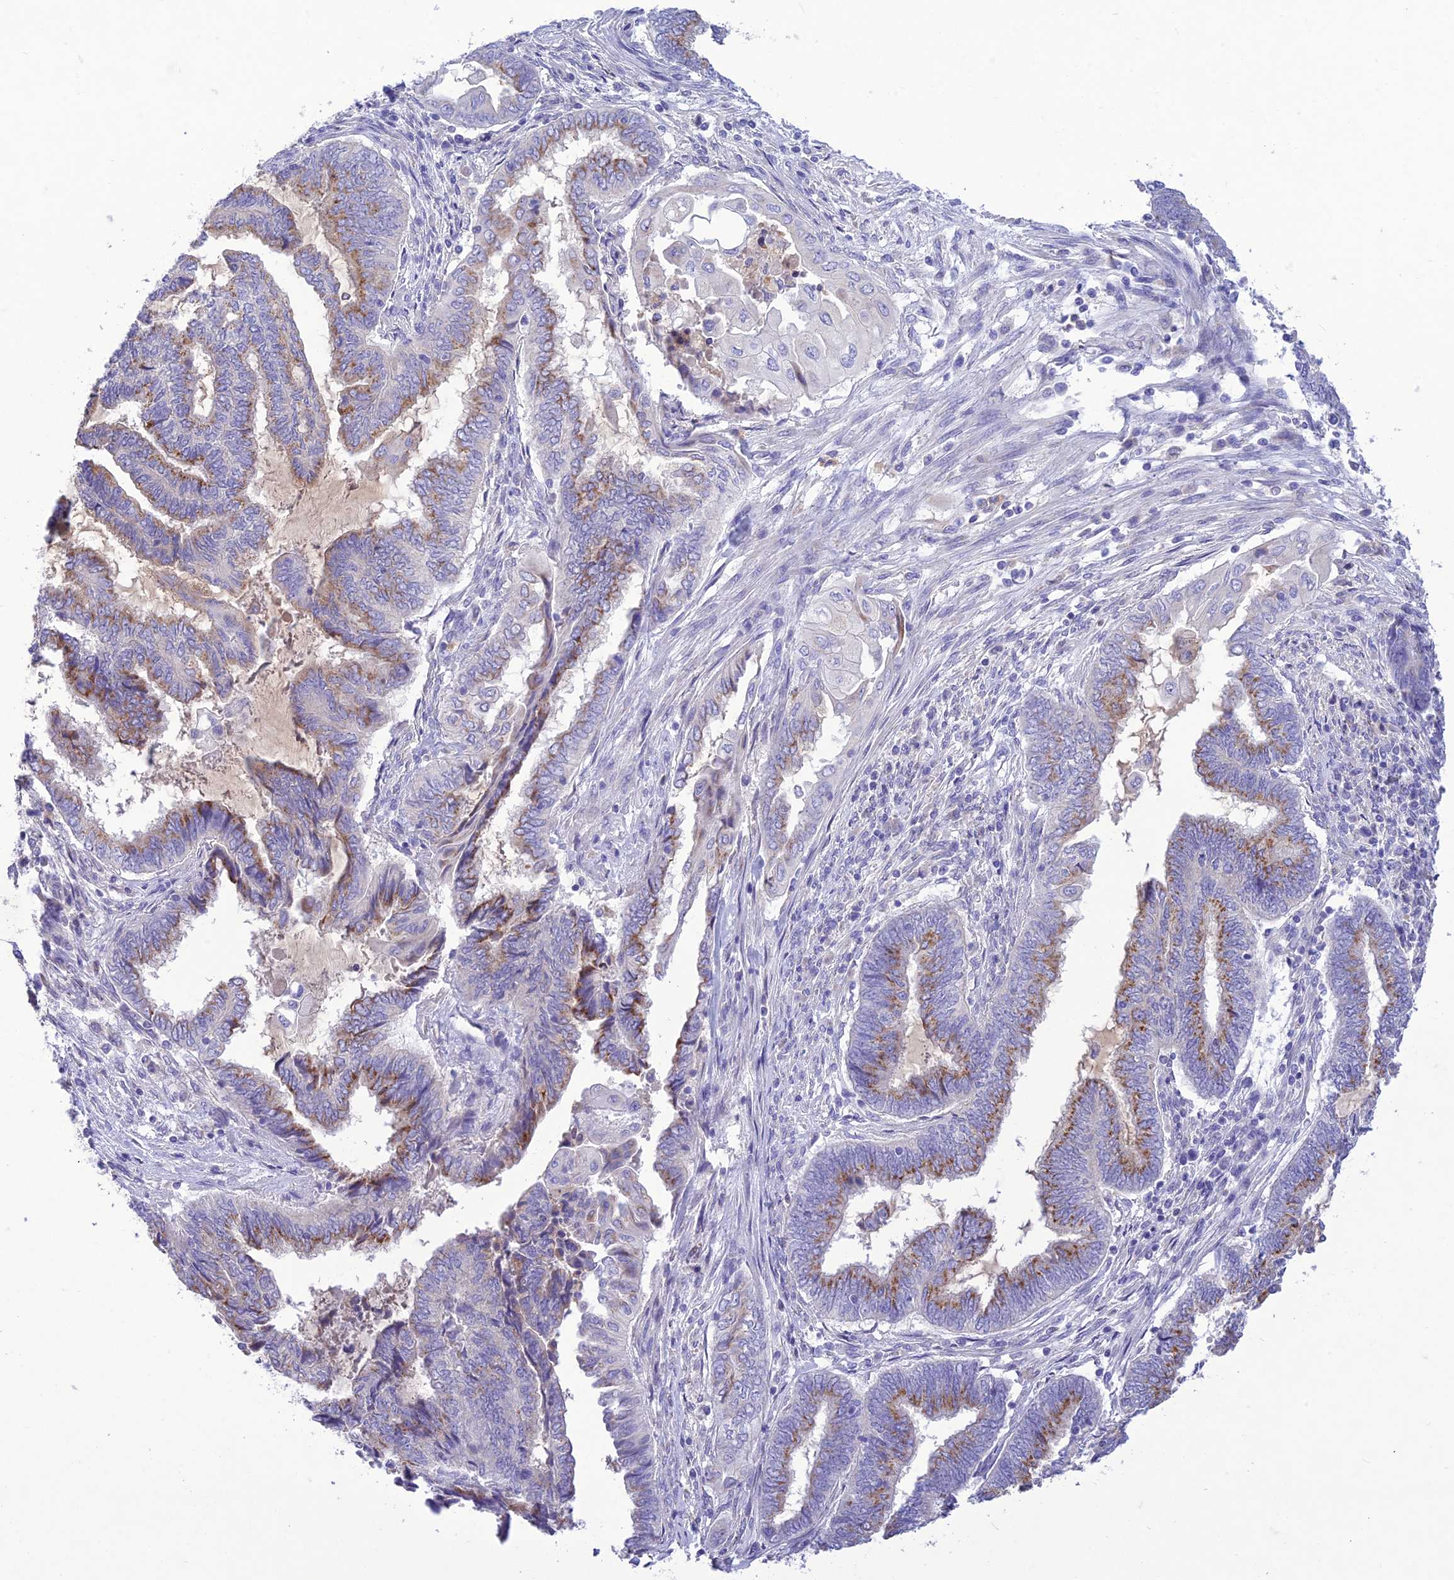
{"staining": {"intensity": "moderate", "quantity": "25%-75%", "location": "cytoplasmic/membranous"}, "tissue": "endometrial cancer", "cell_type": "Tumor cells", "image_type": "cancer", "snomed": [{"axis": "morphology", "description": "Adenocarcinoma, NOS"}, {"axis": "topography", "description": "Uterus"}, {"axis": "topography", "description": "Endometrium"}], "caption": "A brown stain highlights moderate cytoplasmic/membranous positivity of a protein in human endometrial cancer tumor cells.", "gene": "SLC13A5", "patient": {"sex": "female", "age": 70}}